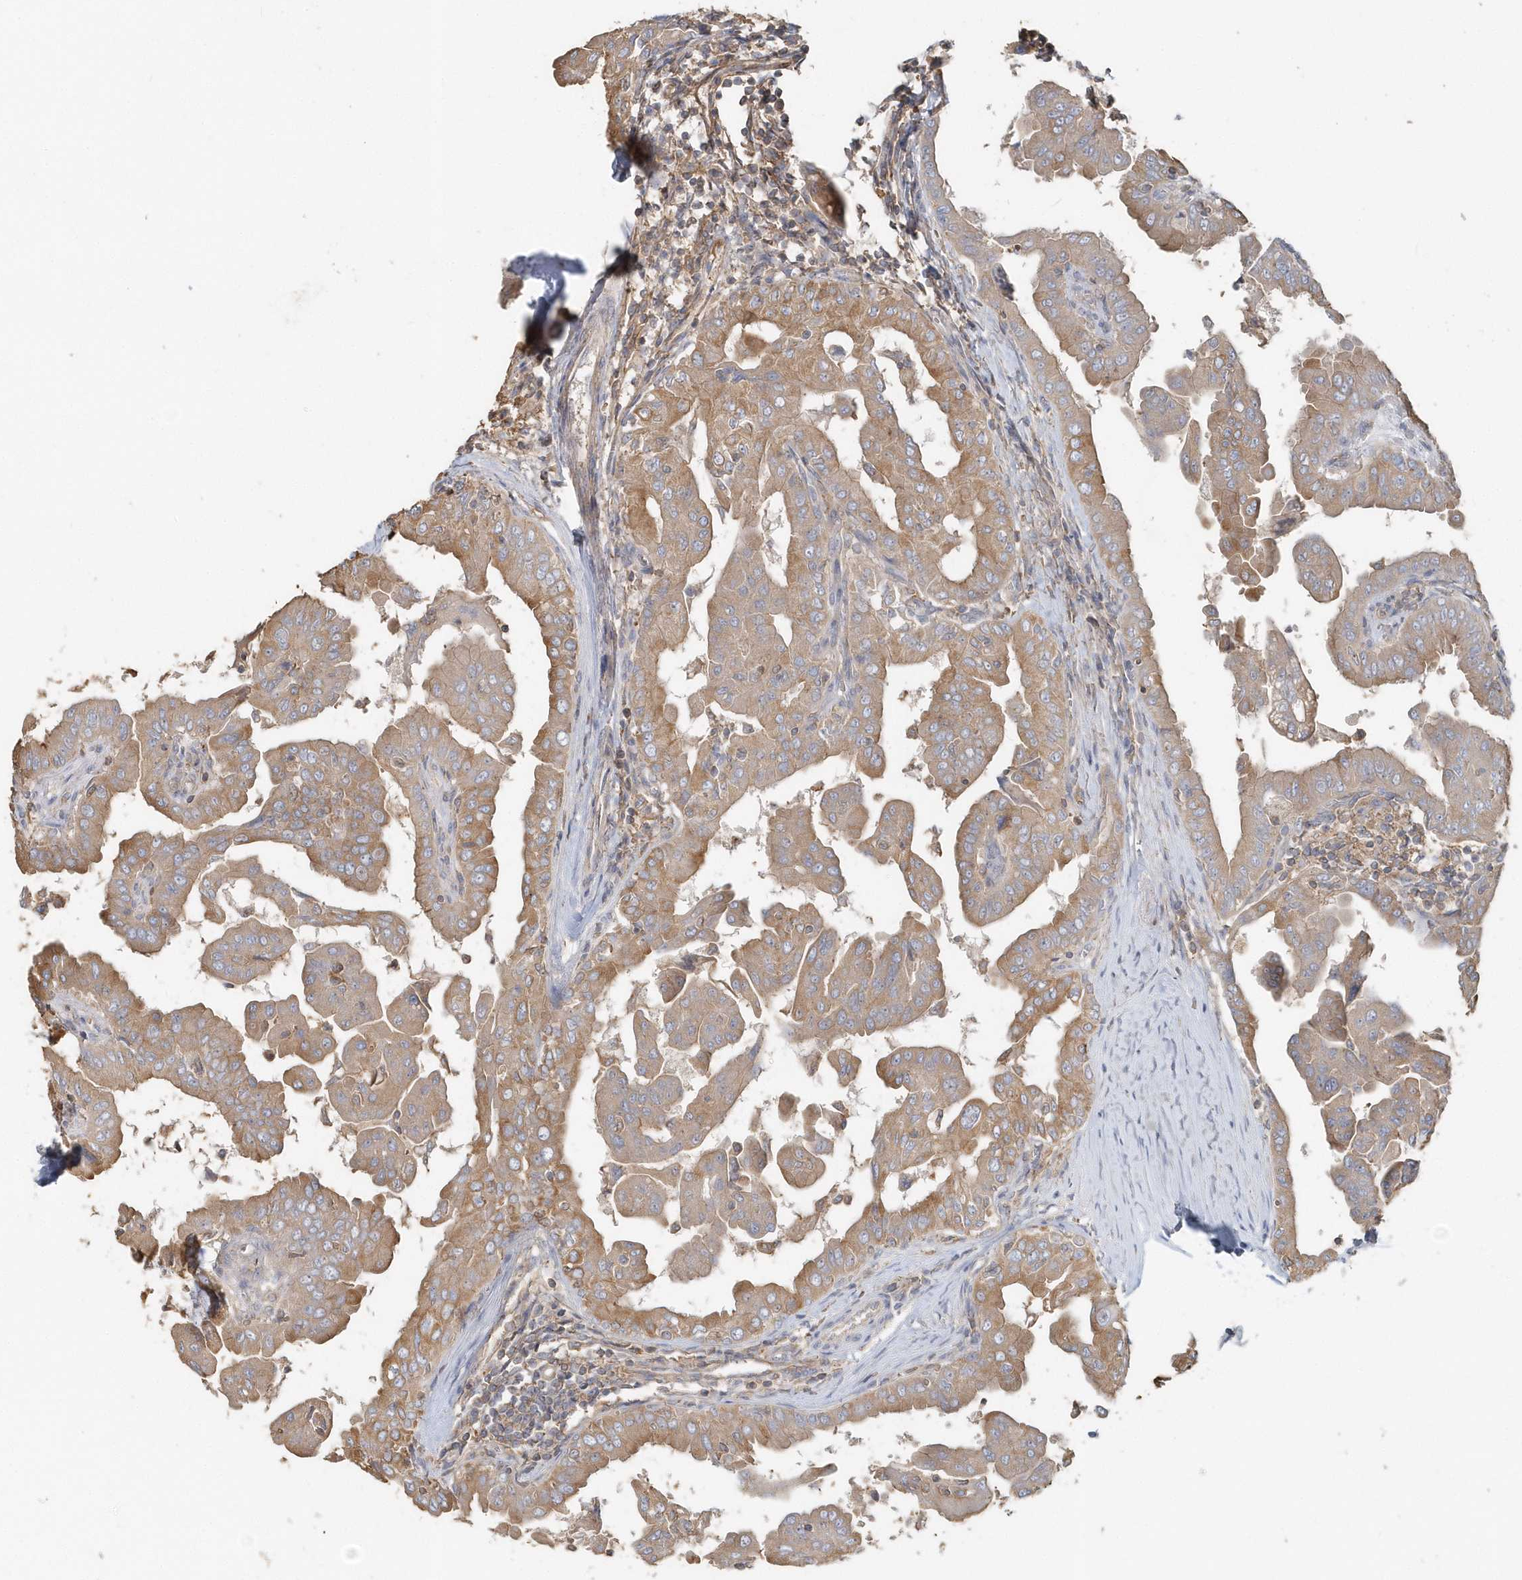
{"staining": {"intensity": "moderate", "quantity": ">75%", "location": "cytoplasmic/membranous"}, "tissue": "thyroid cancer", "cell_type": "Tumor cells", "image_type": "cancer", "snomed": [{"axis": "morphology", "description": "Papillary adenocarcinoma, NOS"}, {"axis": "topography", "description": "Thyroid gland"}], "caption": "Immunohistochemistry histopathology image of human thyroid cancer (papillary adenocarcinoma) stained for a protein (brown), which exhibits medium levels of moderate cytoplasmic/membranous staining in about >75% of tumor cells.", "gene": "MMRN1", "patient": {"sex": "male", "age": 33}}